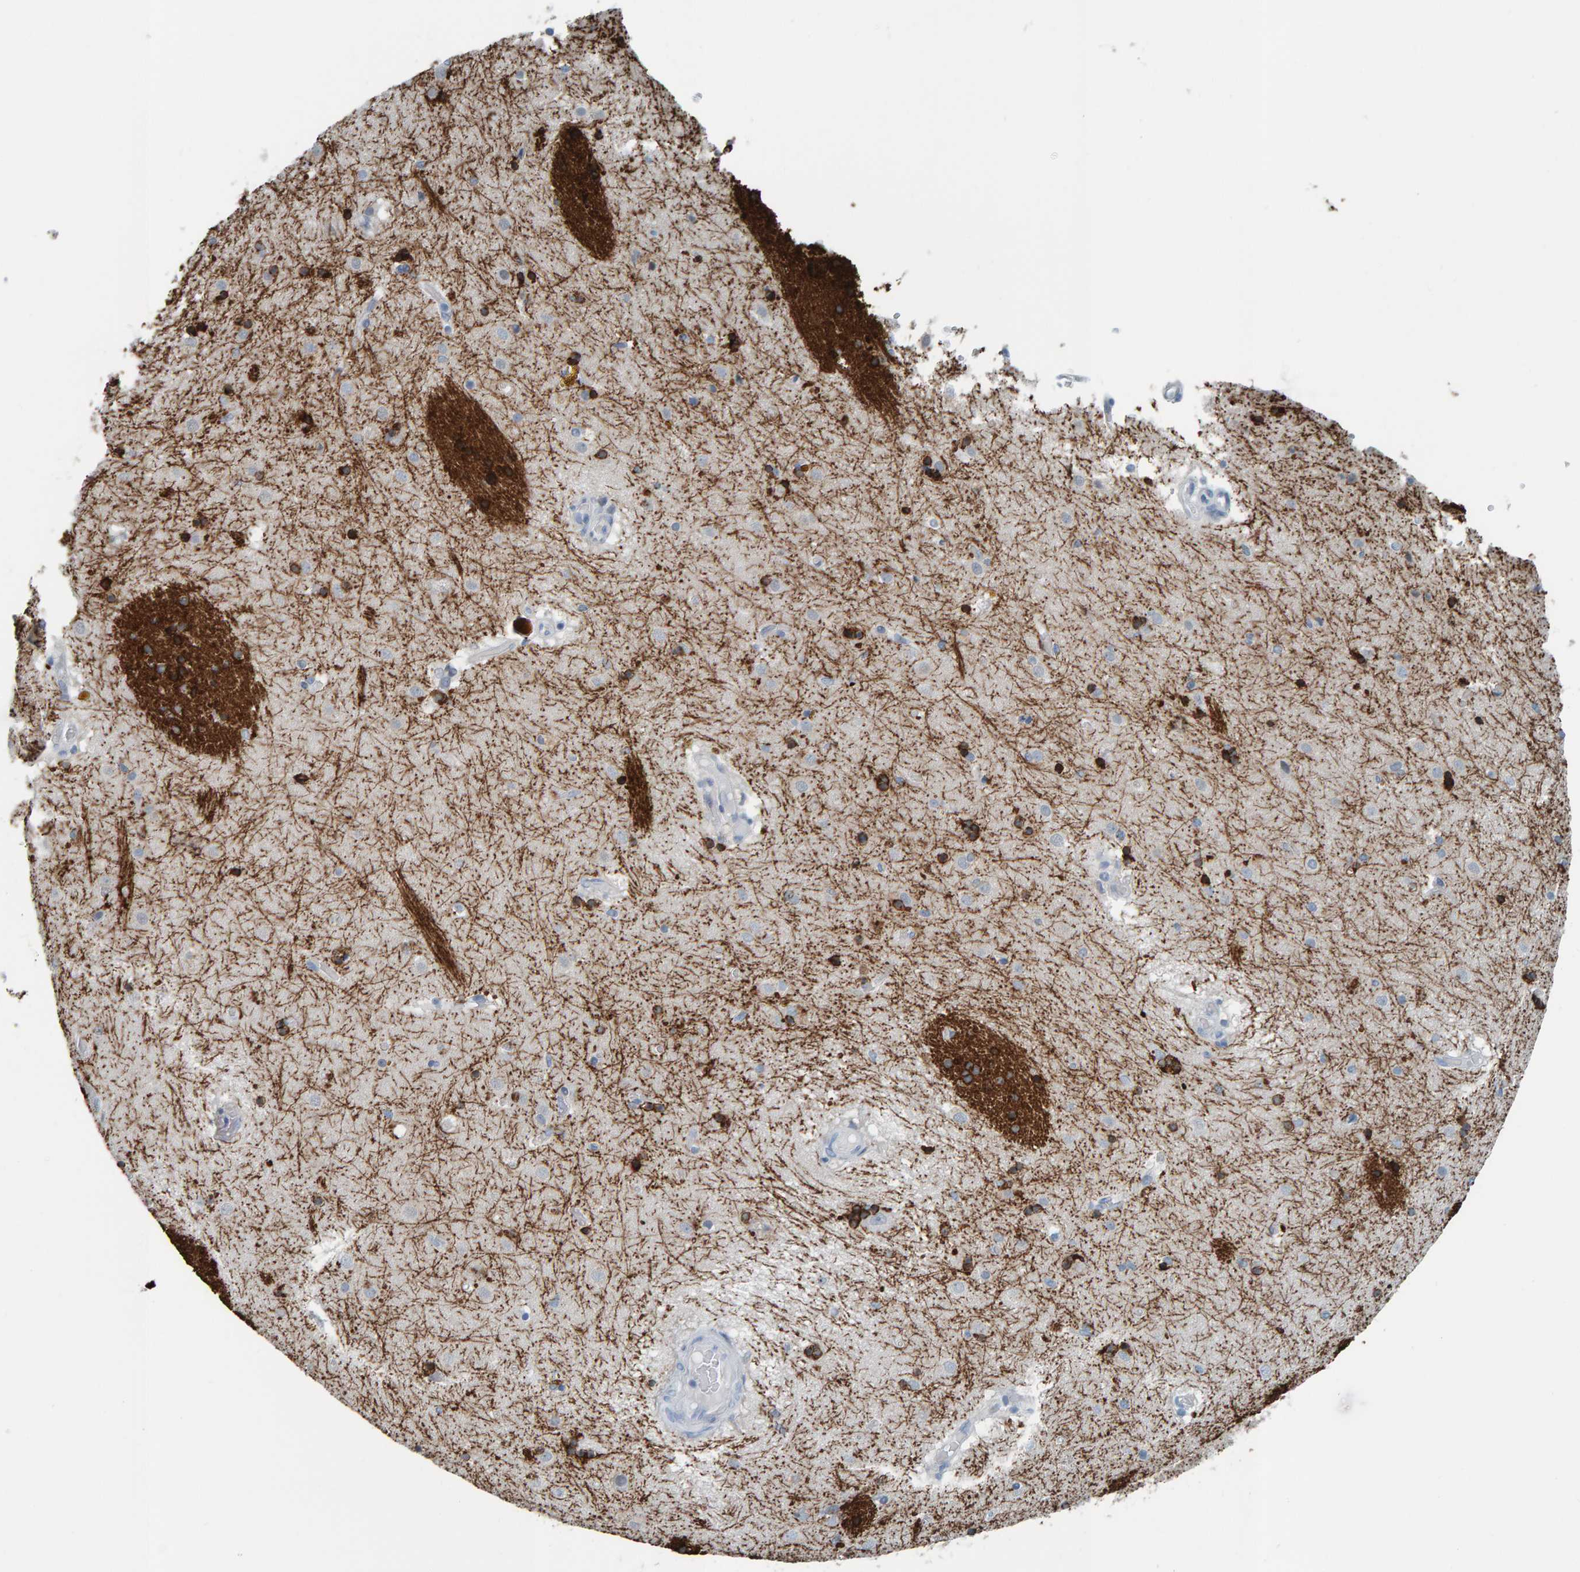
{"staining": {"intensity": "strong", "quantity": ">75%", "location": "cytoplasmic/membranous"}, "tissue": "caudate", "cell_type": "Glial cells", "image_type": "normal", "snomed": [{"axis": "morphology", "description": "Normal tissue, NOS"}, {"axis": "topography", "description": "Lateral ventricle wall"}], "caption": "A high amount of strong cytoplasmic/membranous expression is seen in approximately >75% of glial cells in unremarkable caudate. The staining was performed using DAB, with brown indicating positive protein expression. Nuclei are stained blue with hematoxylin.", "gene": "CNP", "patient": {"sex": "male", "age": 70}}